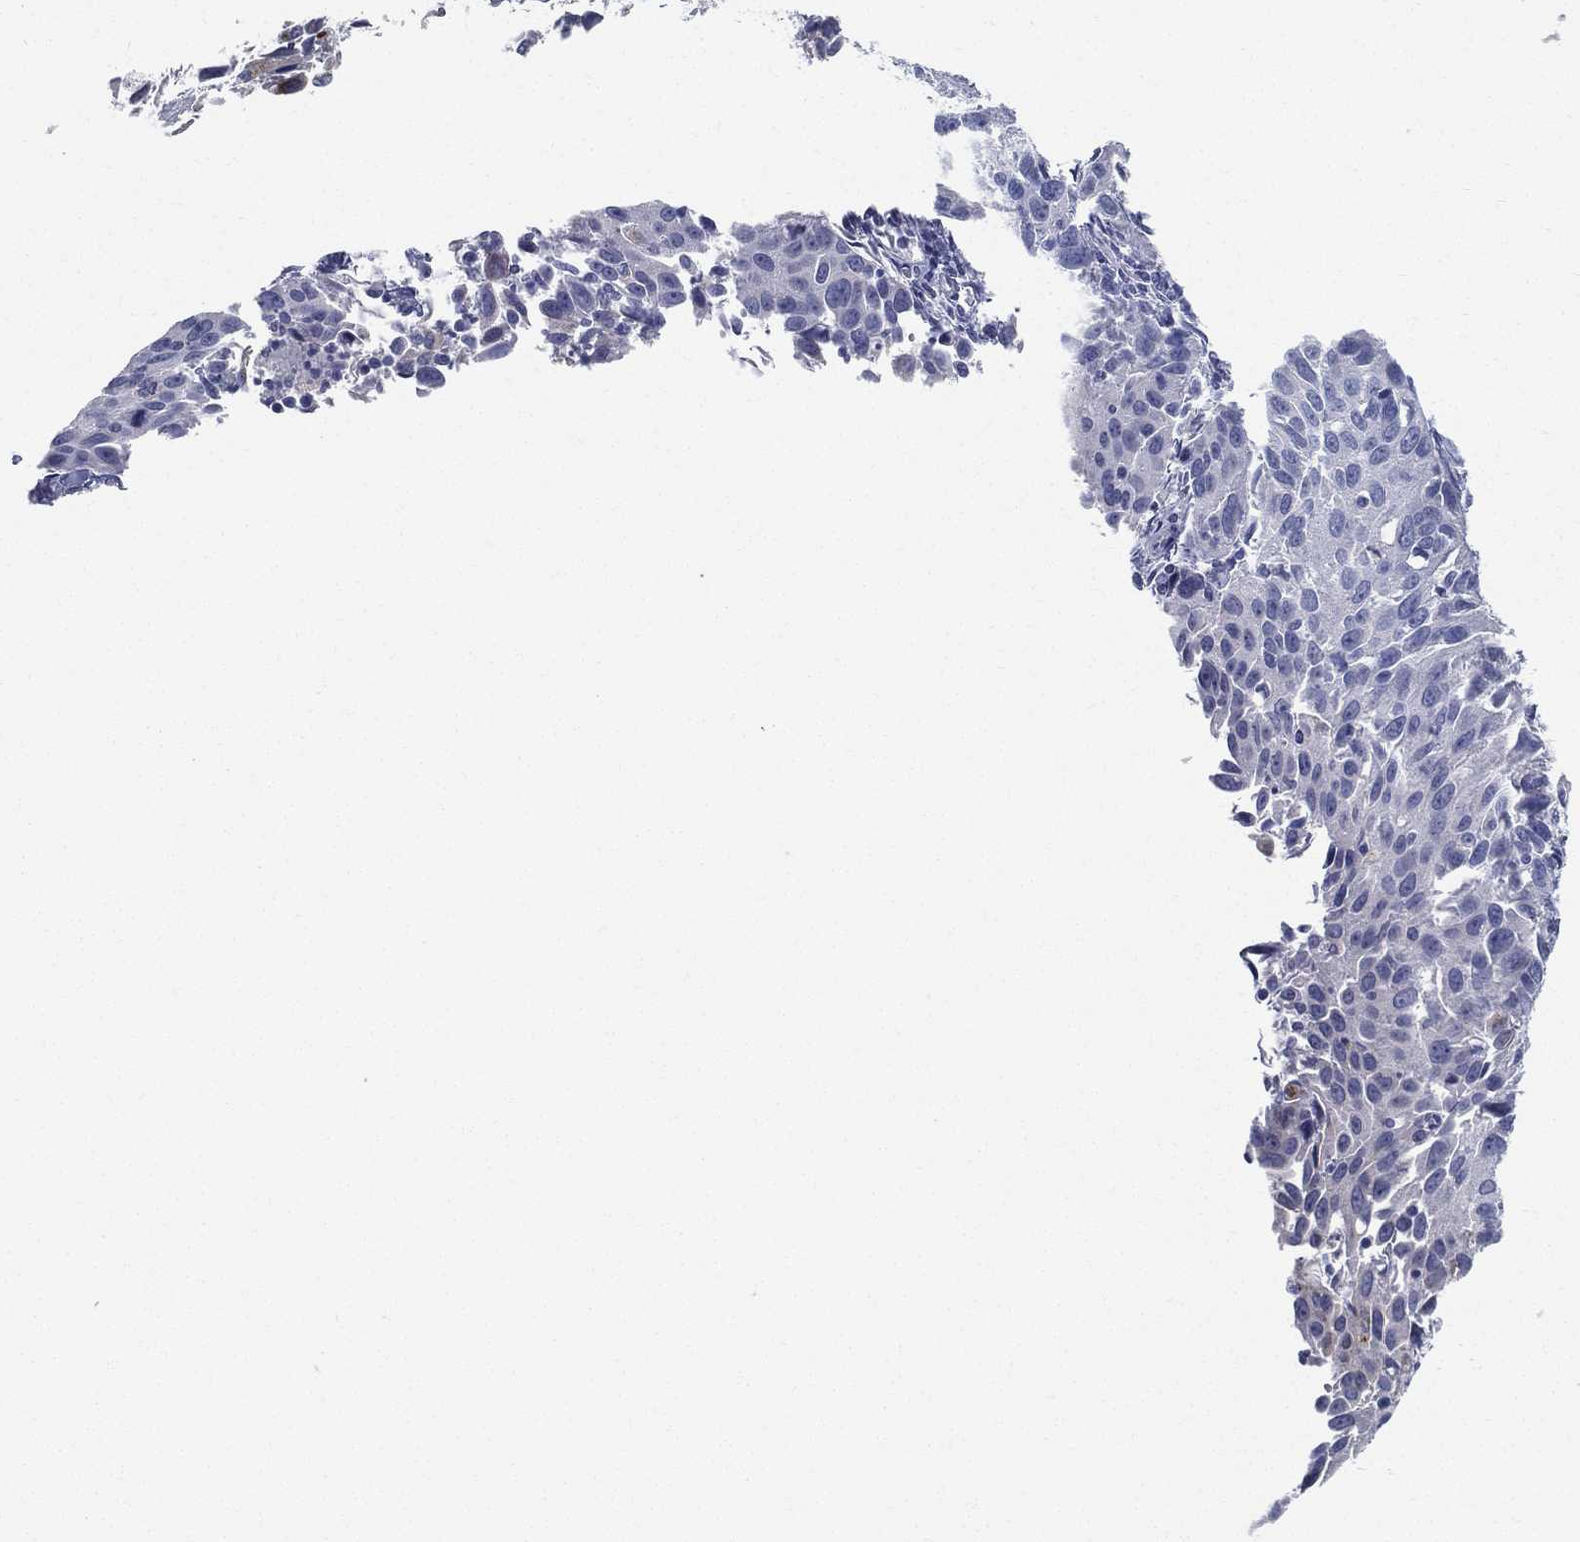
{"staining": {"intensity": "negative", "quantity": "none", "location": "none"}, "tissue": "cervical cancer", "cell_type": "Tumor cells", "image_type": "cancer", "snomed": [{"axis": "morphology", "description": "Squamous cell carcinoma, NOS"}, {"axis": "topography", "description": "Cervix"}], "caption": "Cervical squamous cell carcinoma was stained to show a protein in brown. There is no significant expression in tumor cells. (DAB immunohistochemistry with hematoxylin counter stain).", "gene": "STS", "patient": {"sex": "female", "age": 26}}